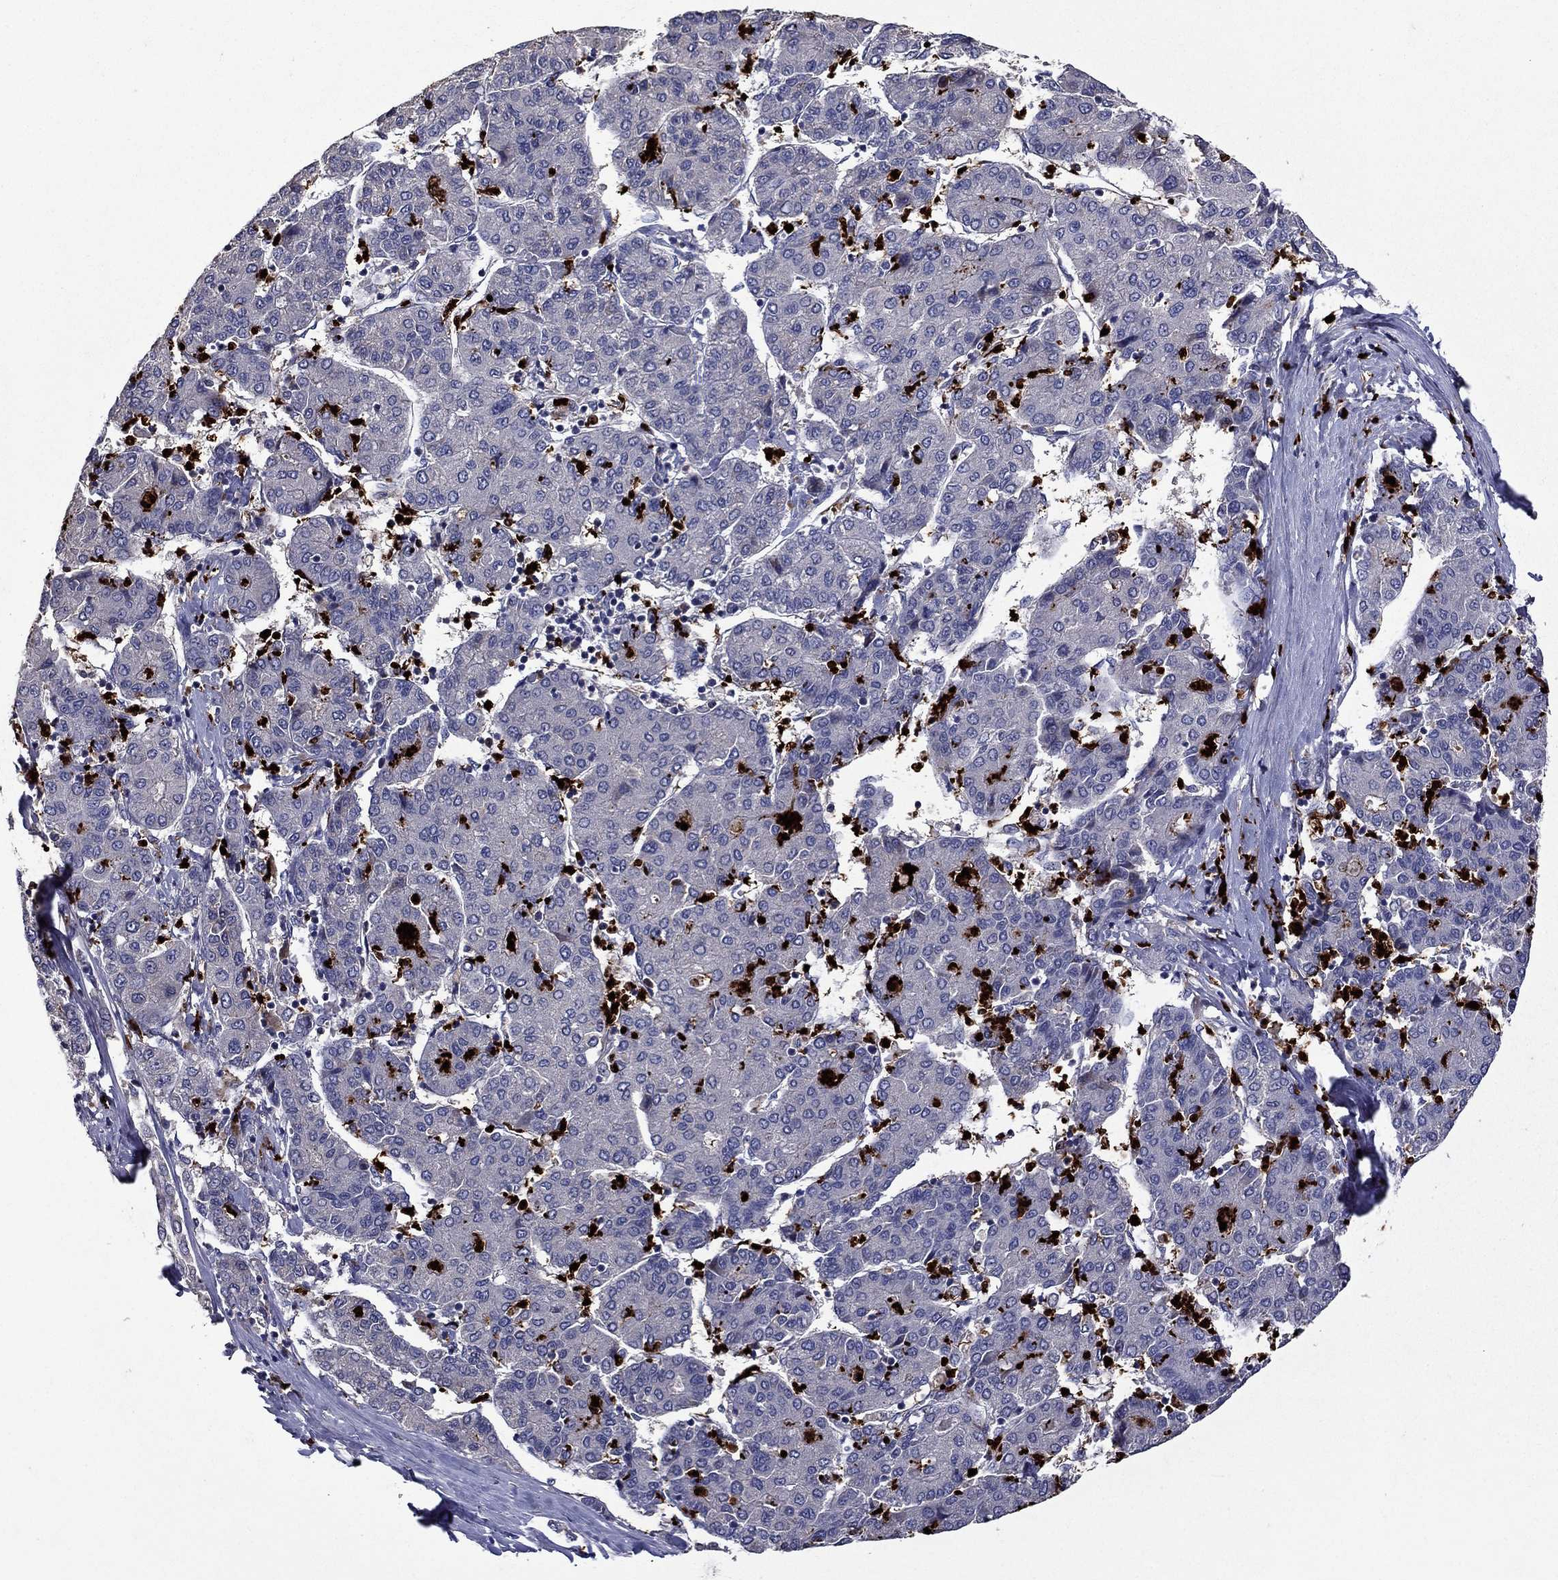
{"staining": {"intensity": "negative", "quantity": "none", "location": "none"}, "tissue": "liver cancer", "cell_type": "Tumor cells", "image_type": "cancer", "snomed": [{"axis": "morphology", "description": "Carcinoma, Hepatocellular, NOS"}, {"axis": "topography", "description": "Liver"}], "caption": "DAB immunohistochemical staining of human liver hepatocellular carcinoma displays no significant positivity in tumor cells. (DAB immunohistochemistry (IHC) visualized using brightfield microscopy, high magnification).", "gene": "SATB1", "patient": {"sex": "male", "age": 65}}